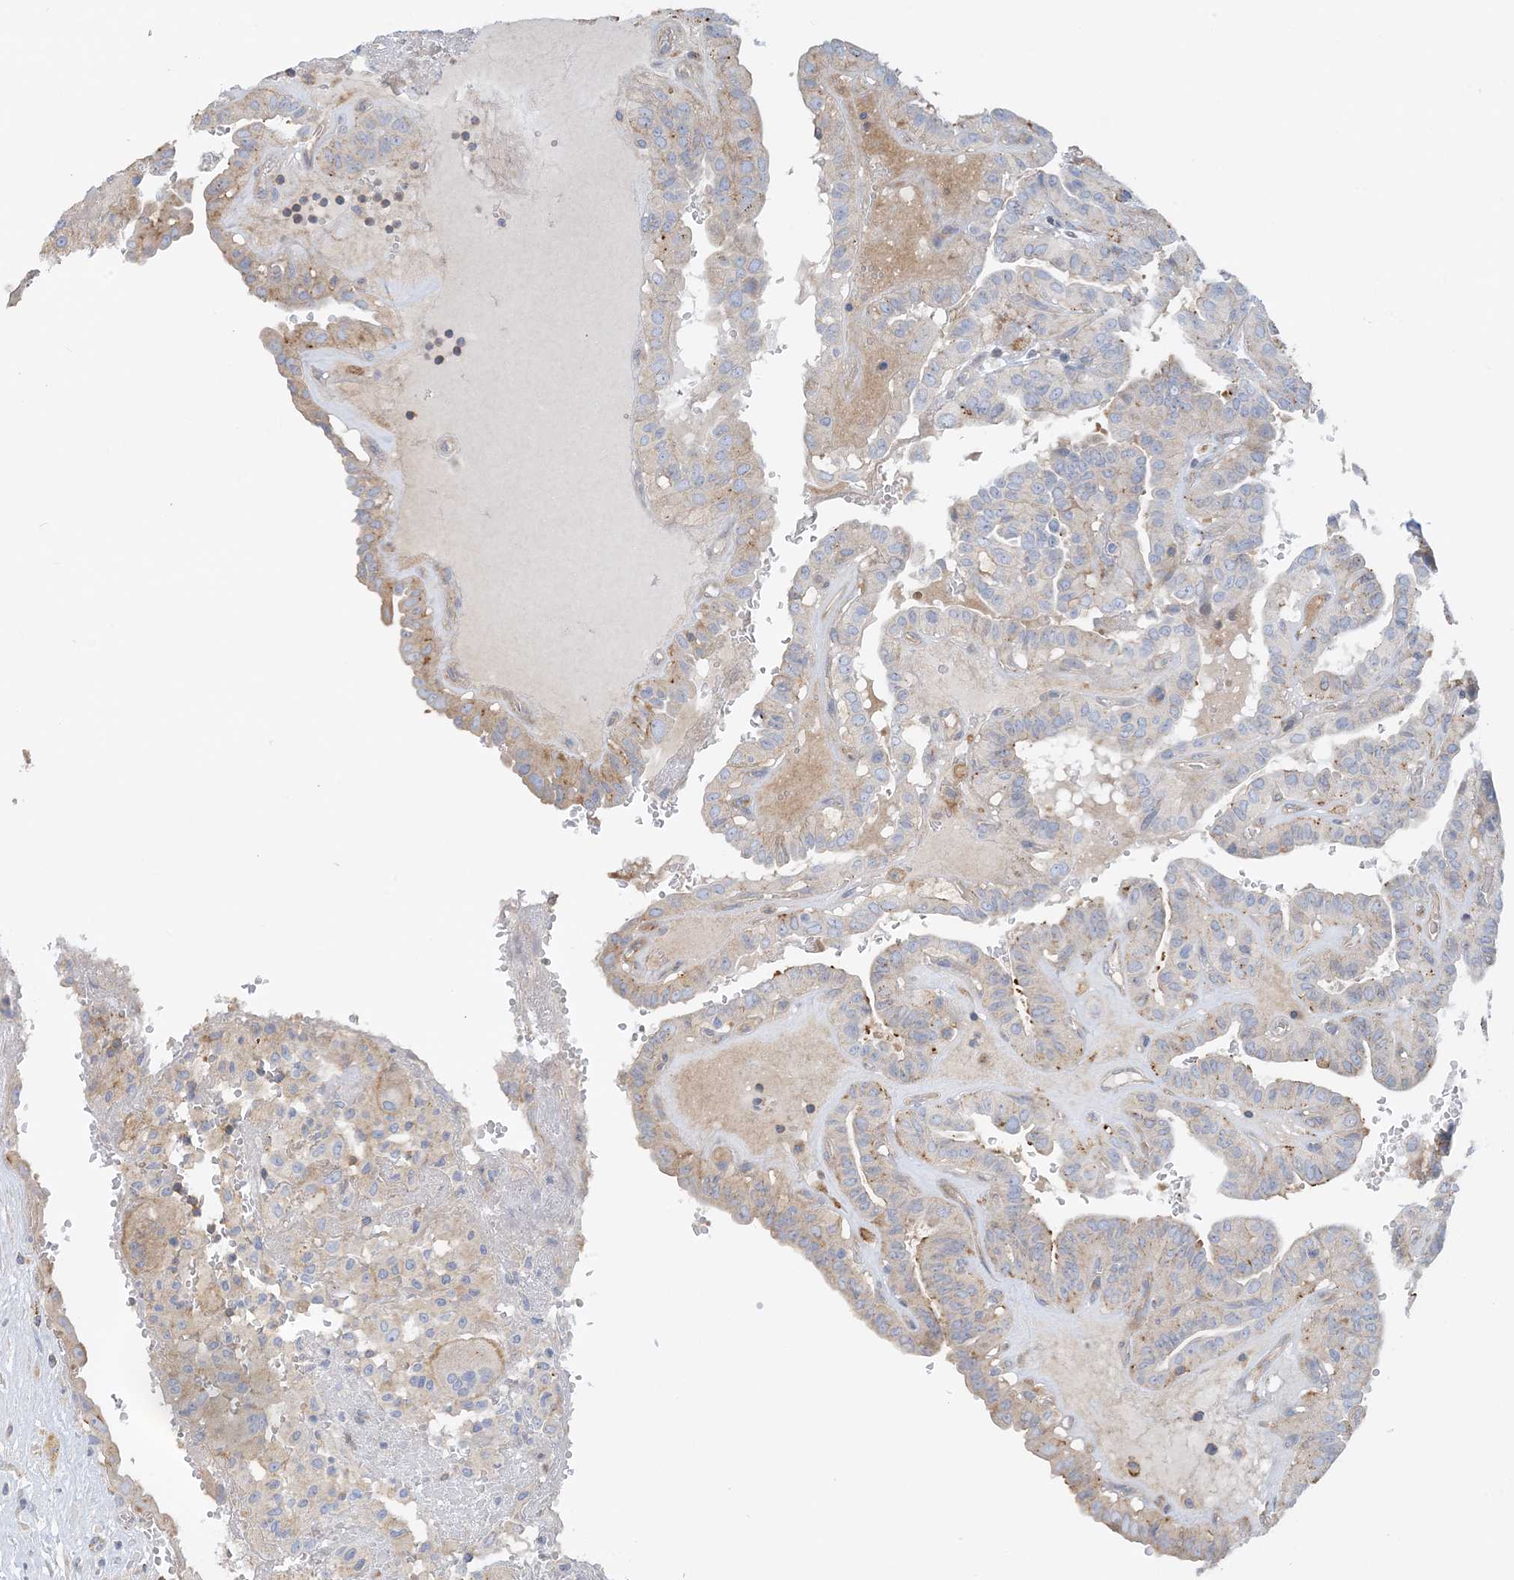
{"staining": {"intensity": "weak", "quantity": "25%-75%", "location": "cytoplasmic/membranous"}, "tissue": "thyroid cancer", "cell_type": "Tumor cells", "image_type": "cancer", "snomed": [{"axis": "morphology", "description": "Papillary adenocarcinoma, NOS"}, {"axis": "topography", "description": "Thyroid gland"}], "caption": "Thyroid cancer tissue reveals weak cytoplasmic/membranous staining in approximately 25%-75% of tumor cells, visualized by immunohistochemistry.", "gene": "CALHM5", "patient": {"sex": "male", "age": 77}}